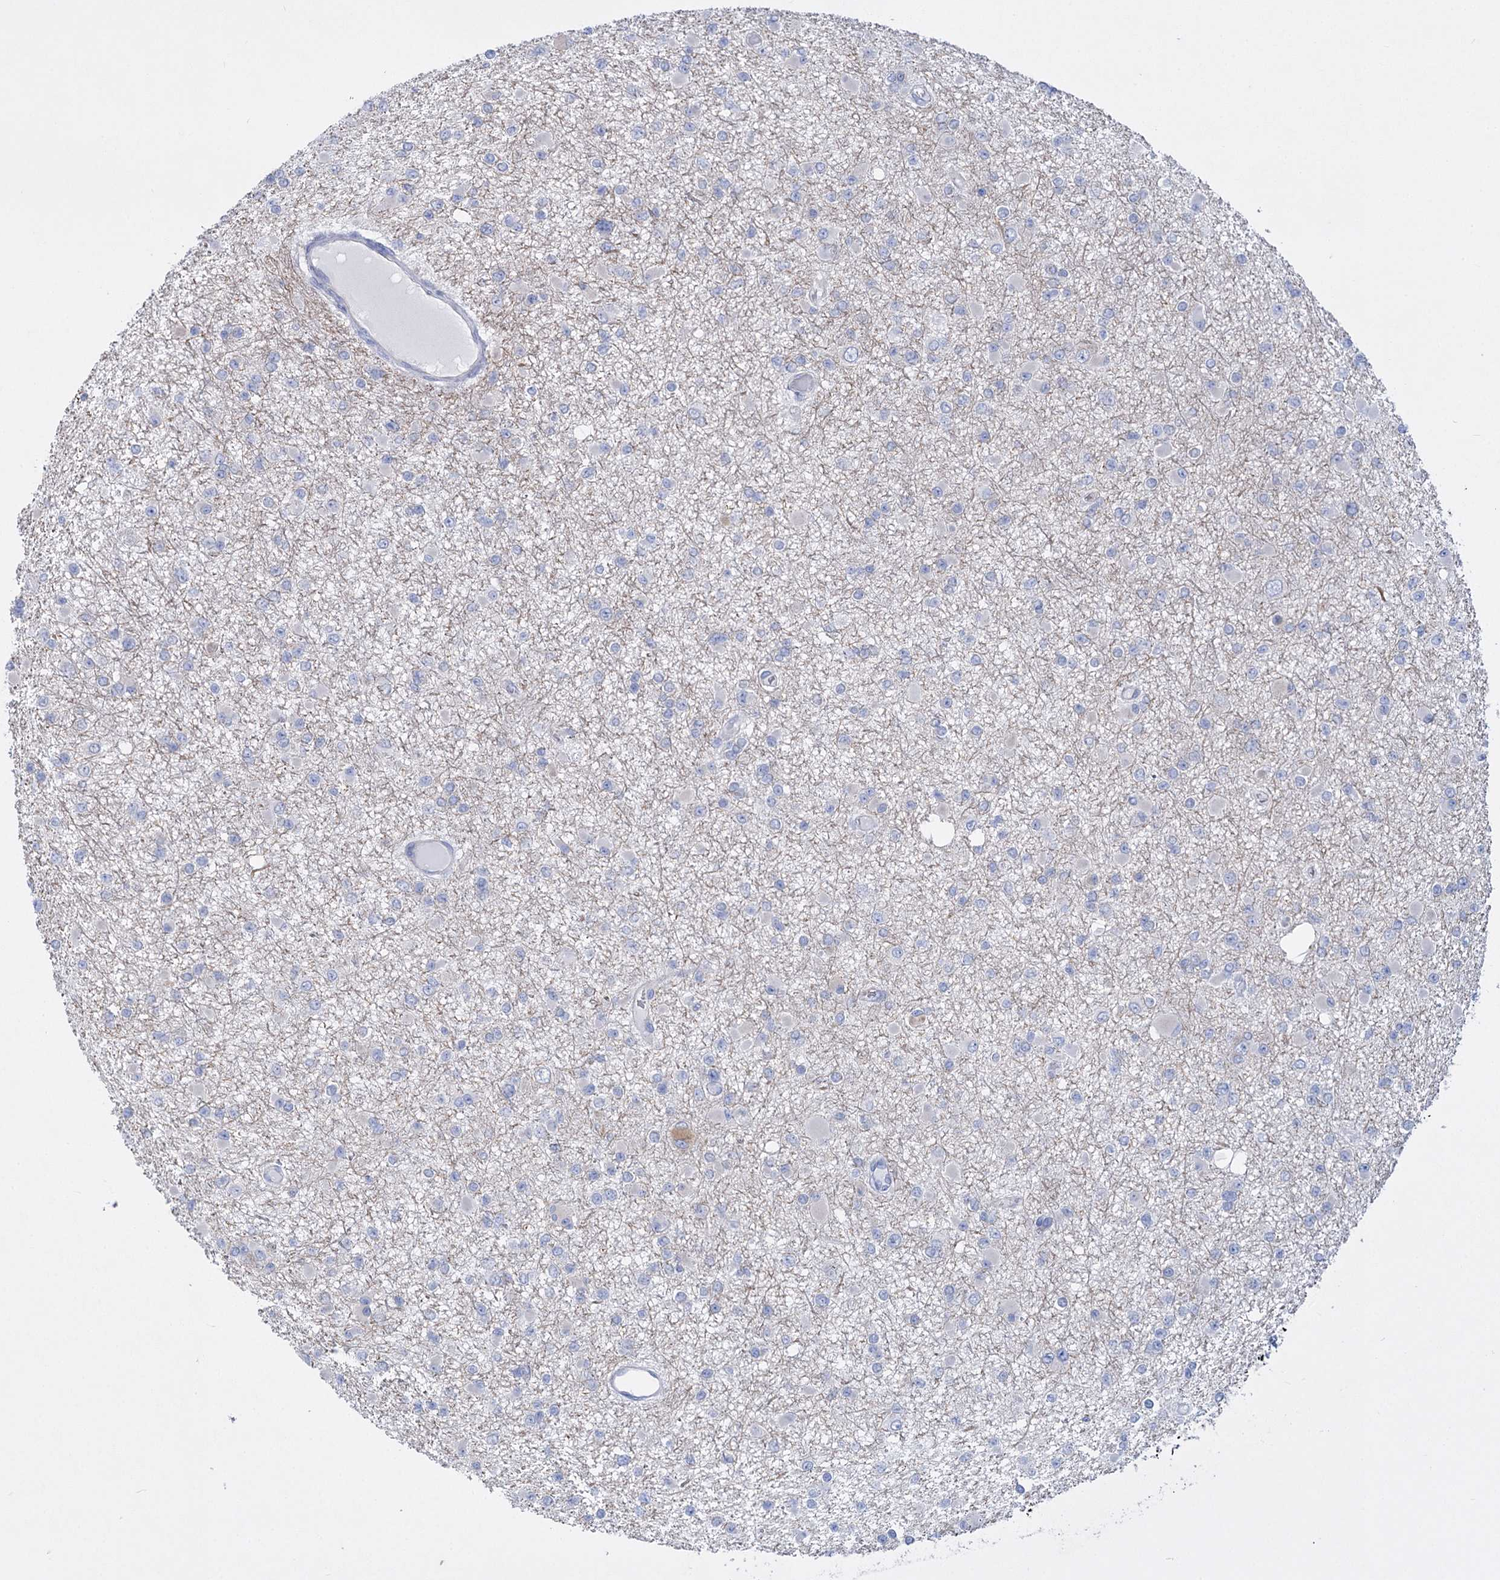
{"staining": {"intensity": "negative", "quantity": "none", "location": "none"}, "tissue": "glioma", "cell_type": "Tumor cells", "image_type": "cancer", "snomed": [{"axis": "morphology", "description": "Glioma, malignant, Low grade"}, {"axis": "topography", "description": "Brain"}], "caption": "This is an immunohistochemistry (IHC) micrograph of malignant glioma (low-grade). There is no positivity in tumor cells.", "gene": "LRRC34", "patient": {"sex": "female", "age": 22}}